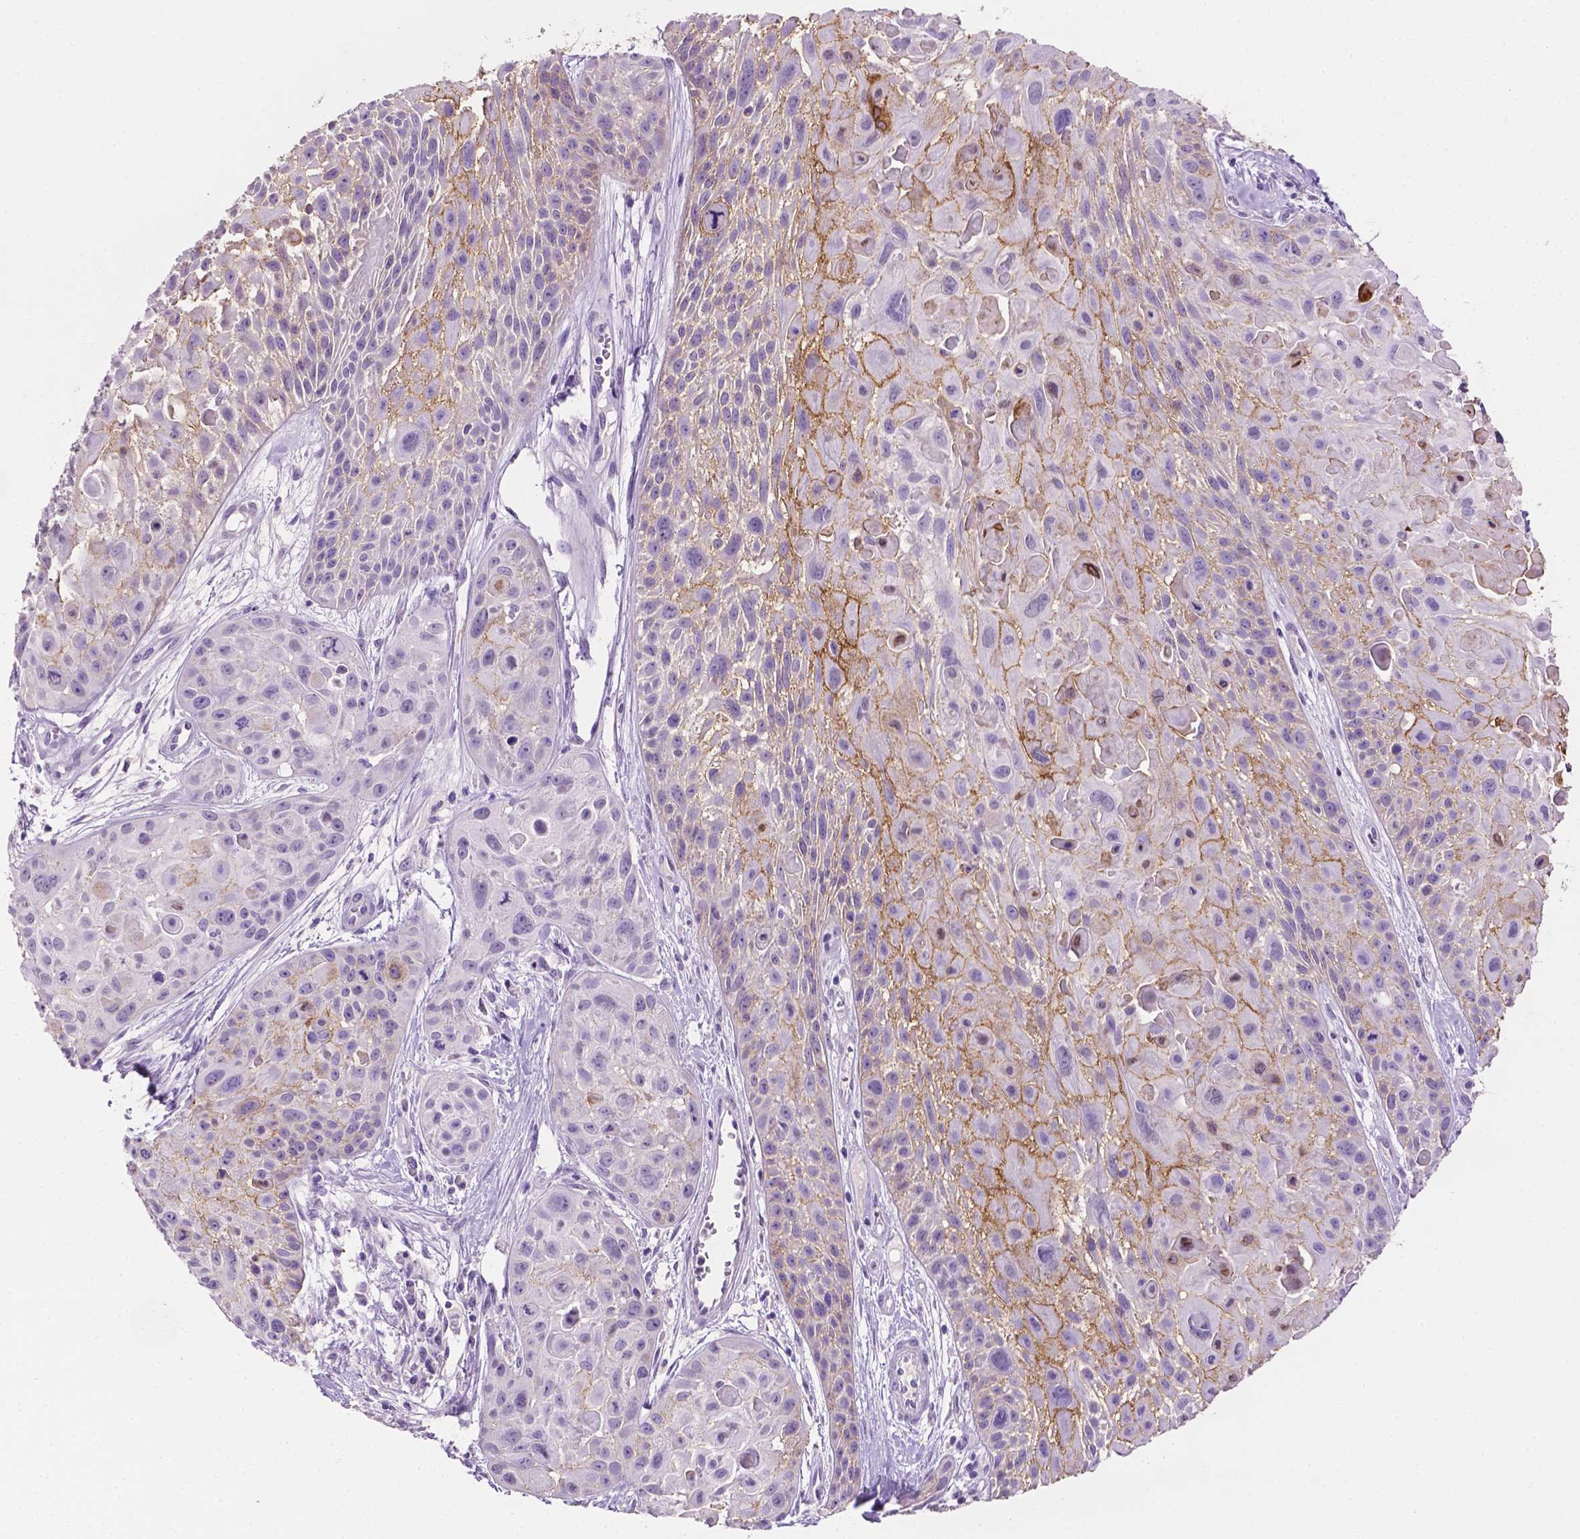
{"staining": {"intensity": "moderate", "quantity": "25%-75%", "location": "cytoplasmic/membranous"}, "tissue": "skin cancer", "cell_type": "Tumor cells", "image_type": "cancer", "snomed": [{"axis": "morphology", "description": "Squamous cell carcinoma, NOS"}, {"axis": "topography", "description": "Skin"}, {"axis": "topography", "description": "Anal"}], "caption": "Skin cancer (squamous cell carcinoma) tissue displays moderate cytoplasmic/membranous staining in approximately 25%-75% of tumor cells, visualized by immunohistochemistry.", "gene": "TACSTD2", "patient": {"sex": "female", "age": 75}}